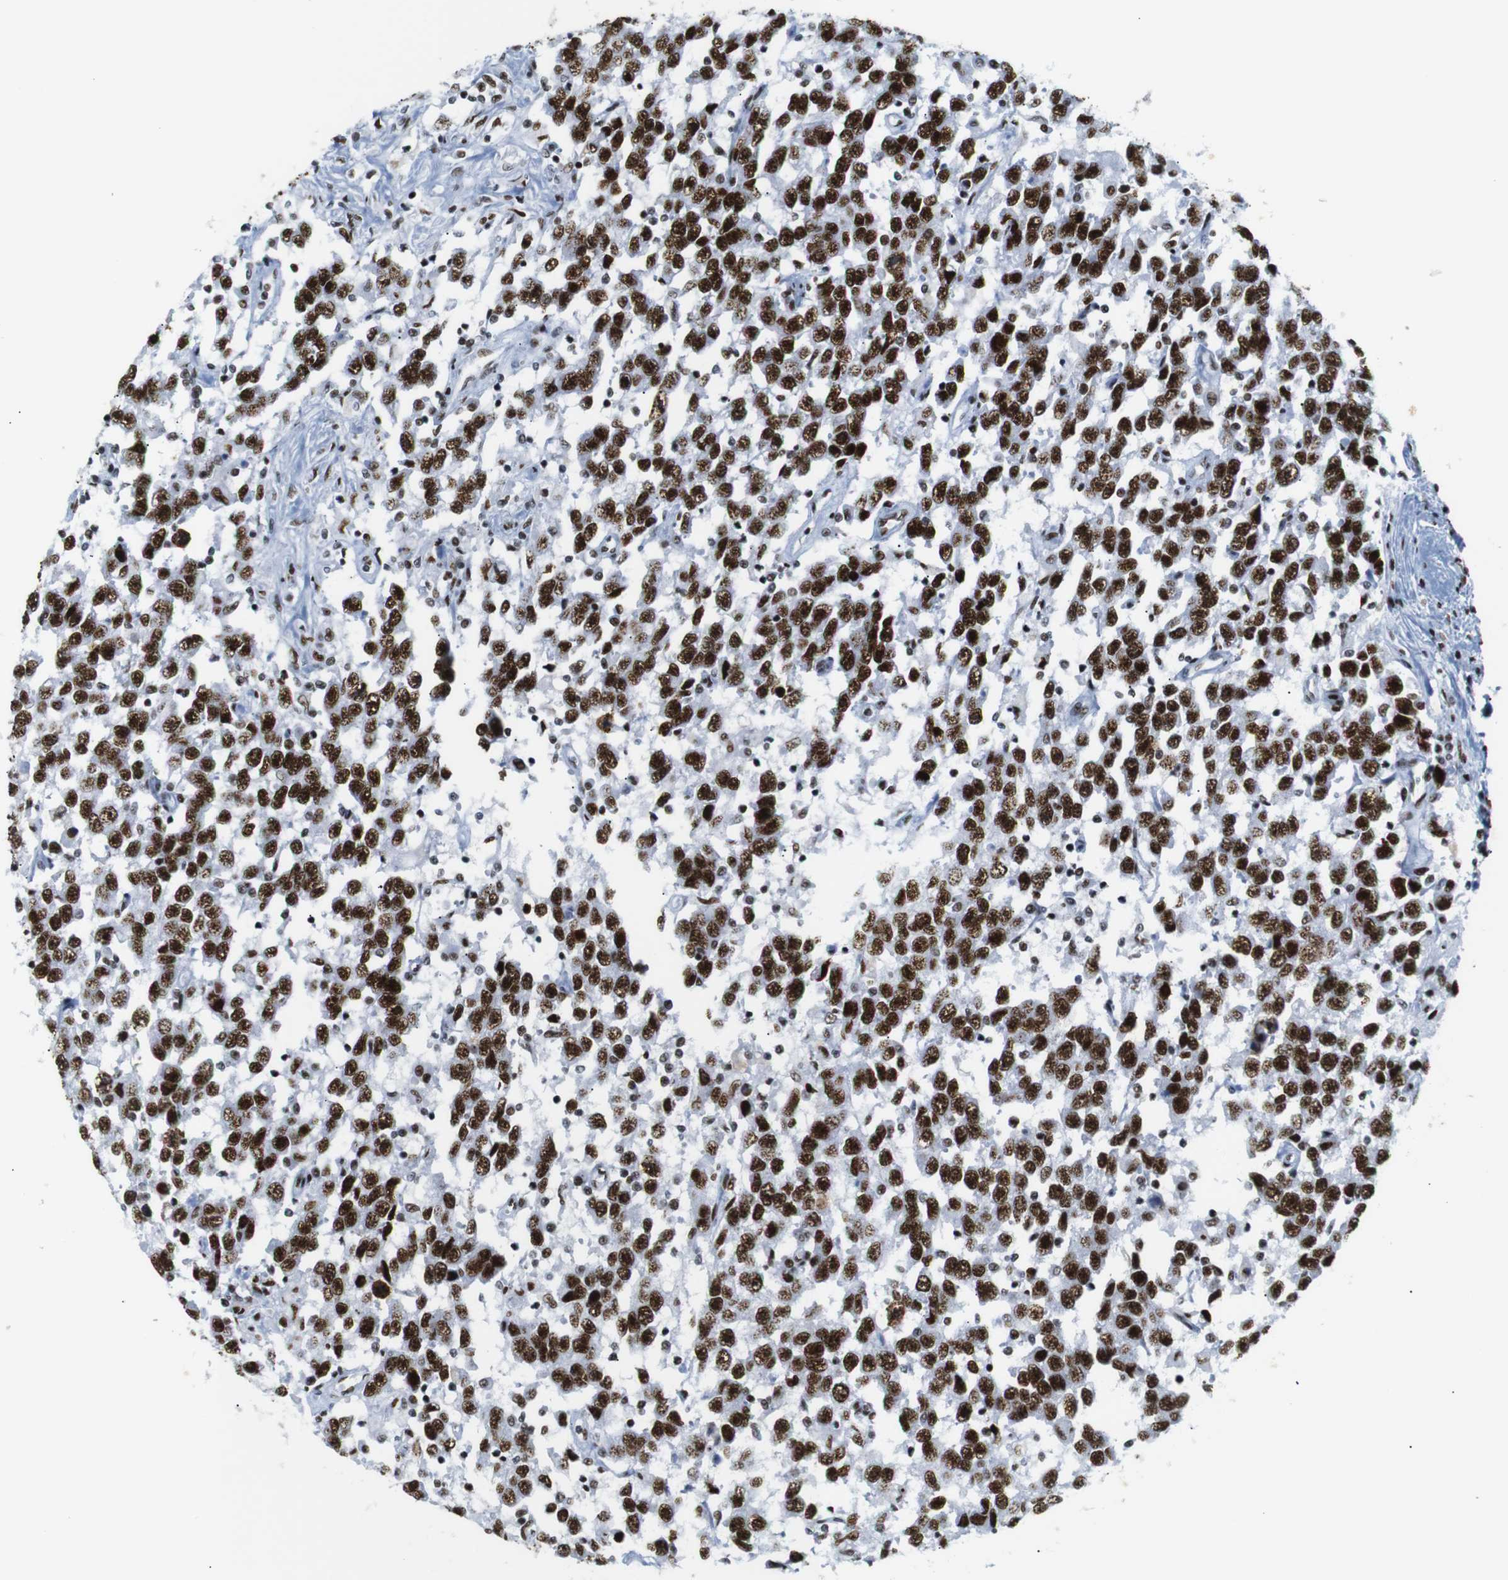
{"staining": {"intensity": "strong", "quantity": ">75%", "location": "nuclear"}, "tissue": "testis cancer", "cell_type": "Tumor cells", "image_type": "cancer", "snomed": [{"axis": "morphology", "description": "Seminoma, NOS"}, {"axis": "topography", "description": "Testis"}], "caption": "The micrograph reveals staining of testis cancer (seminoma), revealing strong nuclear protein staining (brown color) within tumor cells. (DAB (3,3'-diaminobenzidine) IHC with brightfield microscopy, high magnification).", "gene": "TRA2B", "patient": {"sex": "male", "age": 41}}